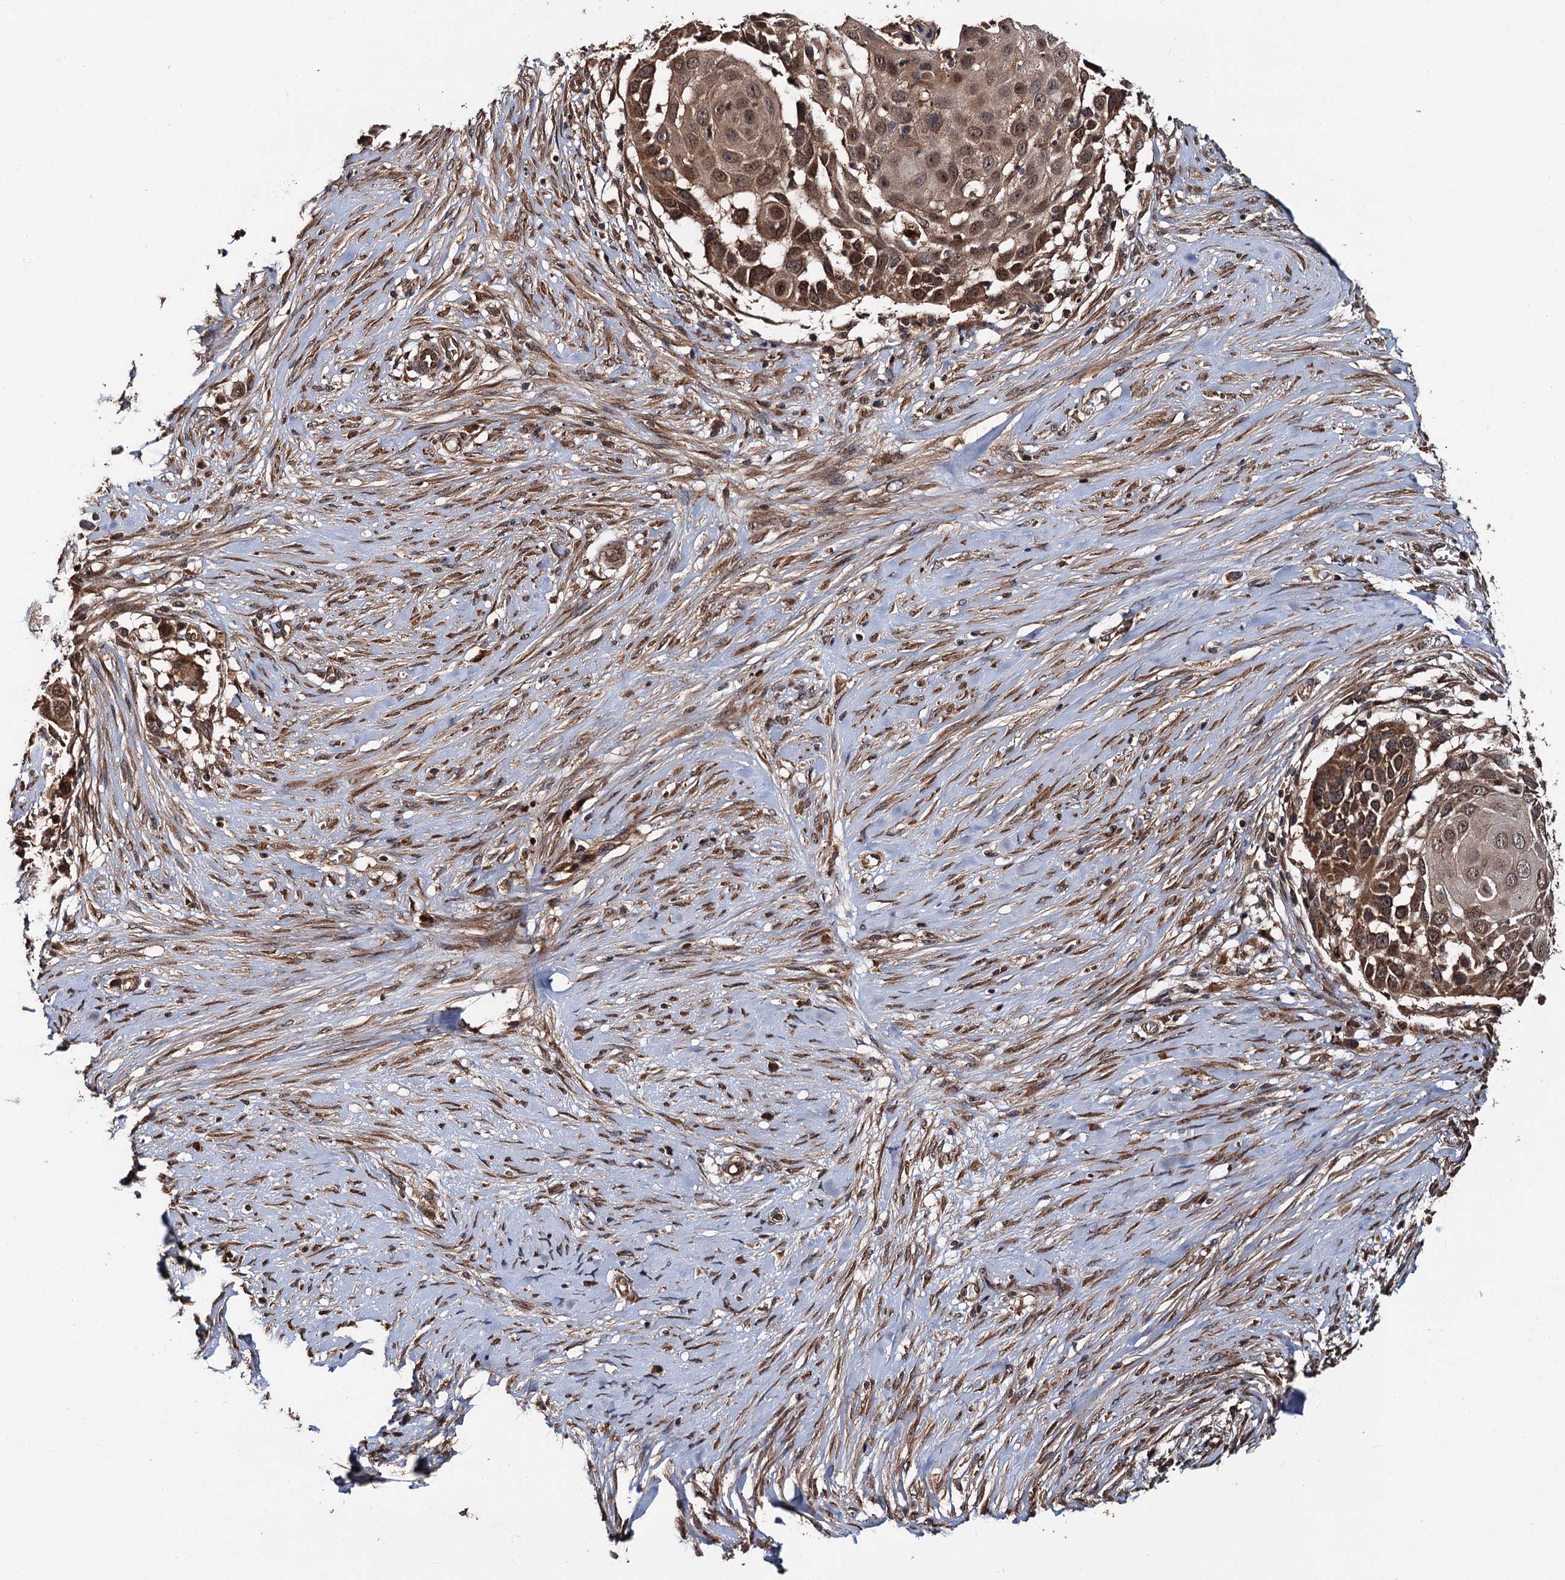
{"staining": {"intensity": "moderate", "quantity": ">75%", "location": "cytoplasmic/membranous,nuclear"}, "tissue": "skin cancer", "cell_type": "Tumor cells", "image_type": "cancer", "snomed": [{"axis": "morphology", "description": "Squamous cell carcinoma, NOS"}, {"axis": "topography", "description": "Skin"}], "caption": "Brown immunohistochemical staining in human skin cancer shows moderate cytoplasmic/membranous and nuclear staining in approximately >75% of tumor cells. (Stains: DAB in brown, nuclei in blue, Microscopy: brightfield microscopy at high magnification).", "gene": "MIER2", "patient": {"sex": "female", "age": 44}}